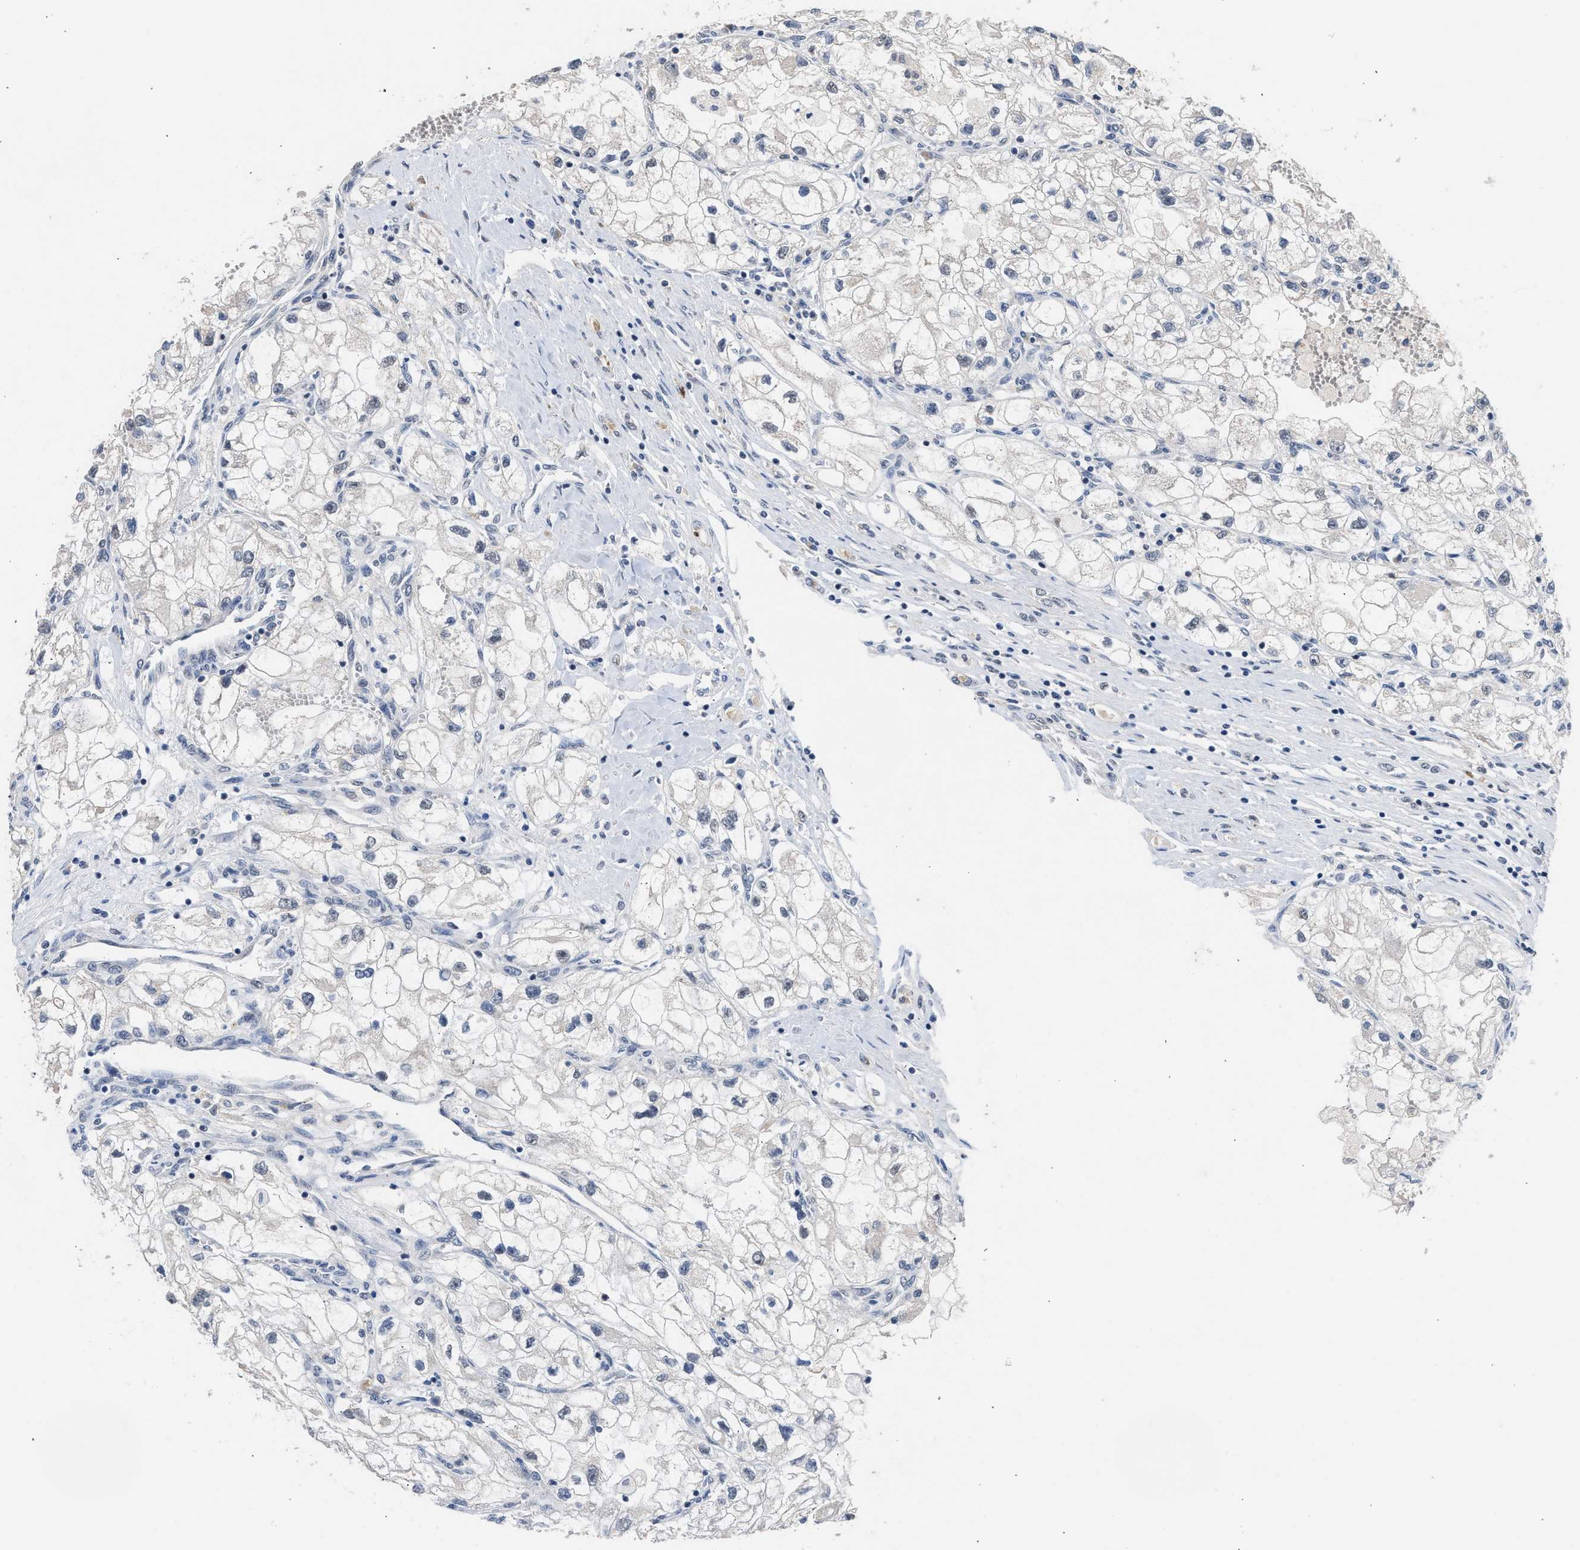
{"staining": {"intensity": "negative", "quantity": "none", "location": "none"}, "tissue": "renal cancer", "cell_type": "Tumor cells", "image_type": "cancer", "snomed": [{"axis": "morphology", "description": "Adenocarcinoma, NOS"}, {"axis": "topography", "description": "Kidney"}], "caption": "The photomicrograph demonstrates no staining of tumor cells in renal cancer. Nuclei are stained in blue.", "gene": "CSF3R", "patient": {"sex": "female", "age": 70}}